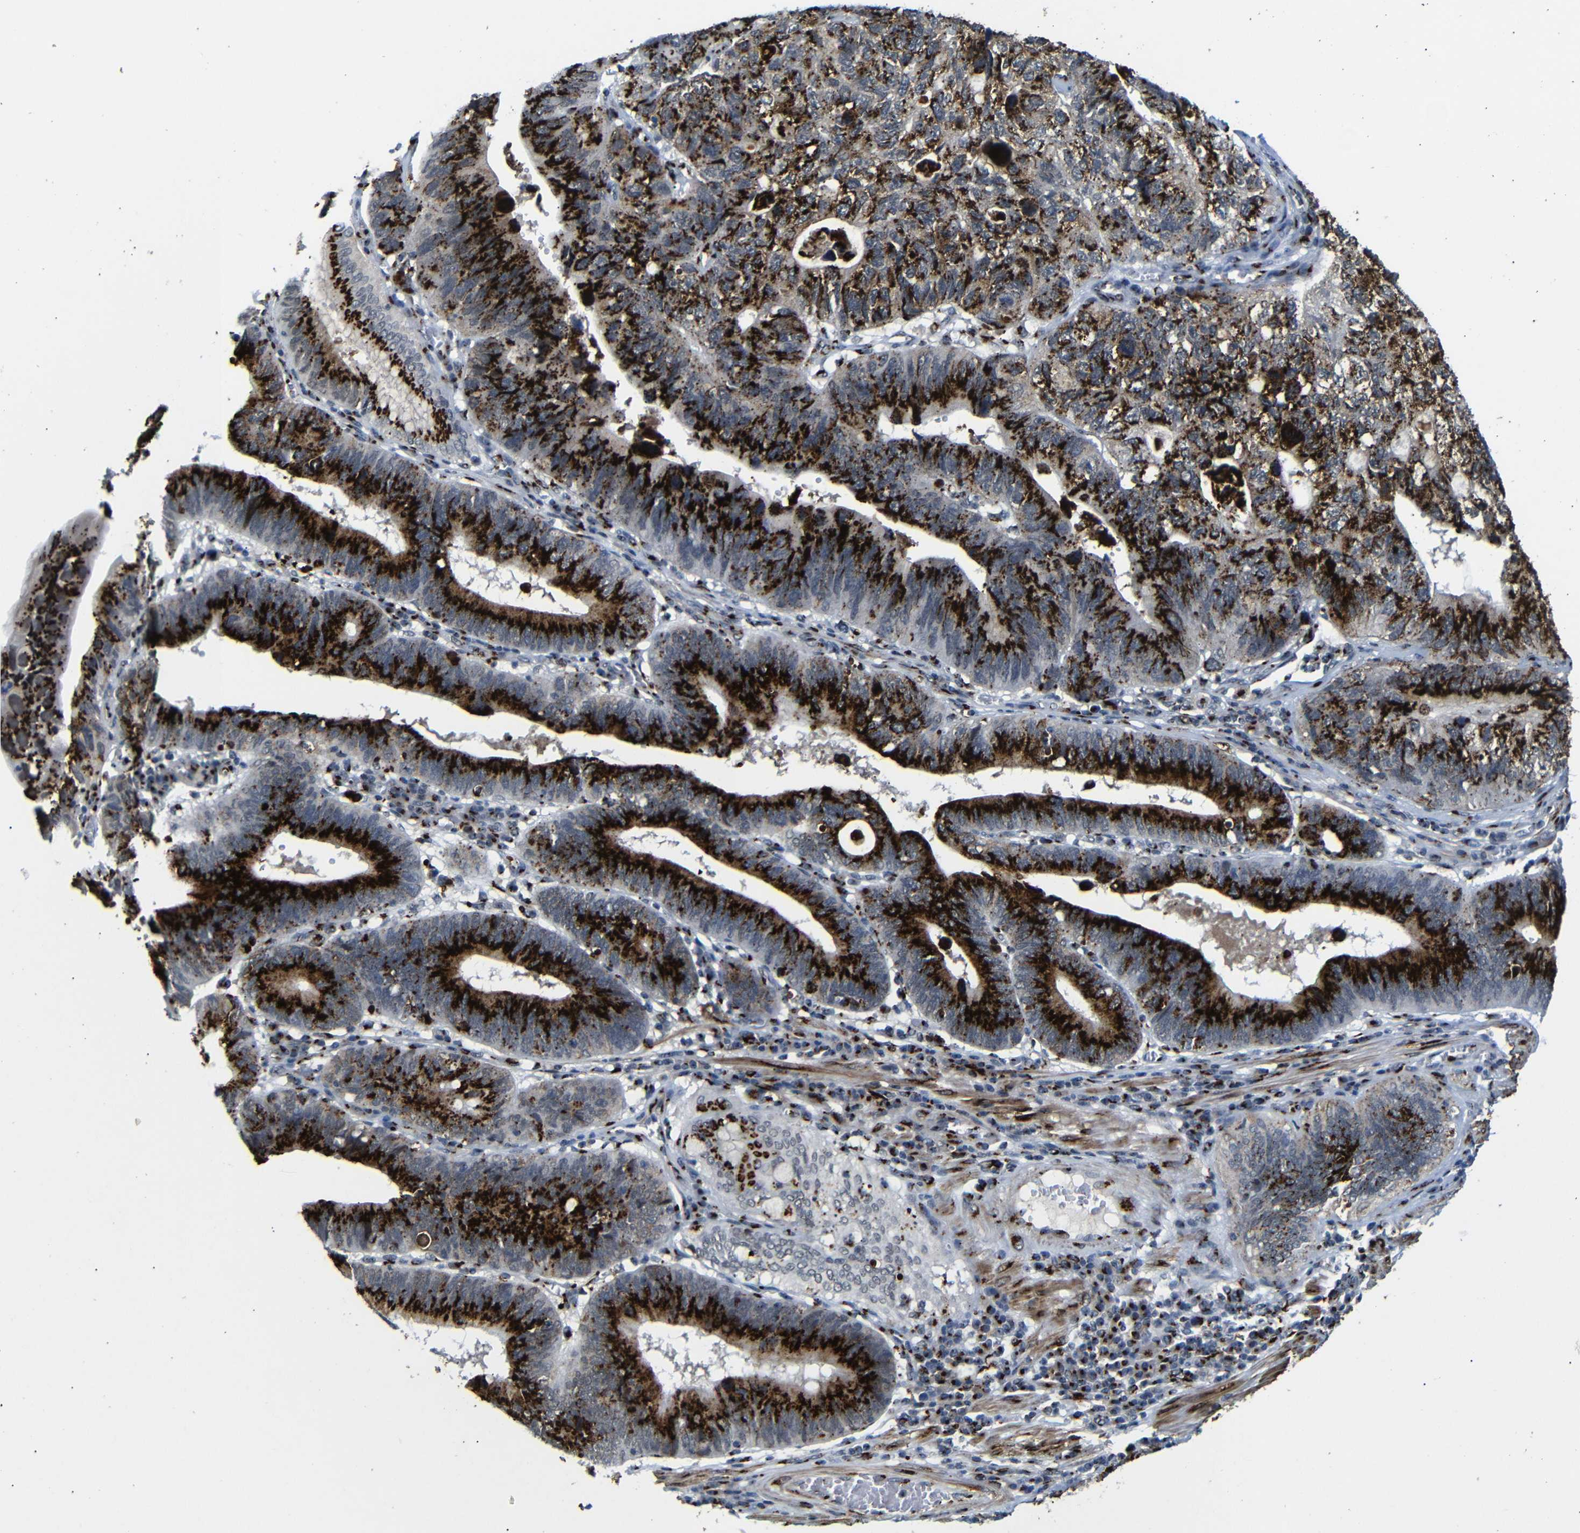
{"staining": {"intensity": "strong", "quantity": ">75%", "location": "cytoplasmic/membranous"}, "tissue": "stomach cancer", "cell_type": "Tumor cells", "image_type": "cancer", "snomed": [{"axis": "morphology", "description": "Adenocarcinoma, NOS"}, {"axis": "topography", "description": "Stomach"}], "caption": "Tumor cells exhibit high levels of strong cytoplasmic/membranous expression in about >75% of cells in human adenocarcinoma (stomach).", "gene": "TGOLN2", "patient": {"sex": "male", "age": 59}}